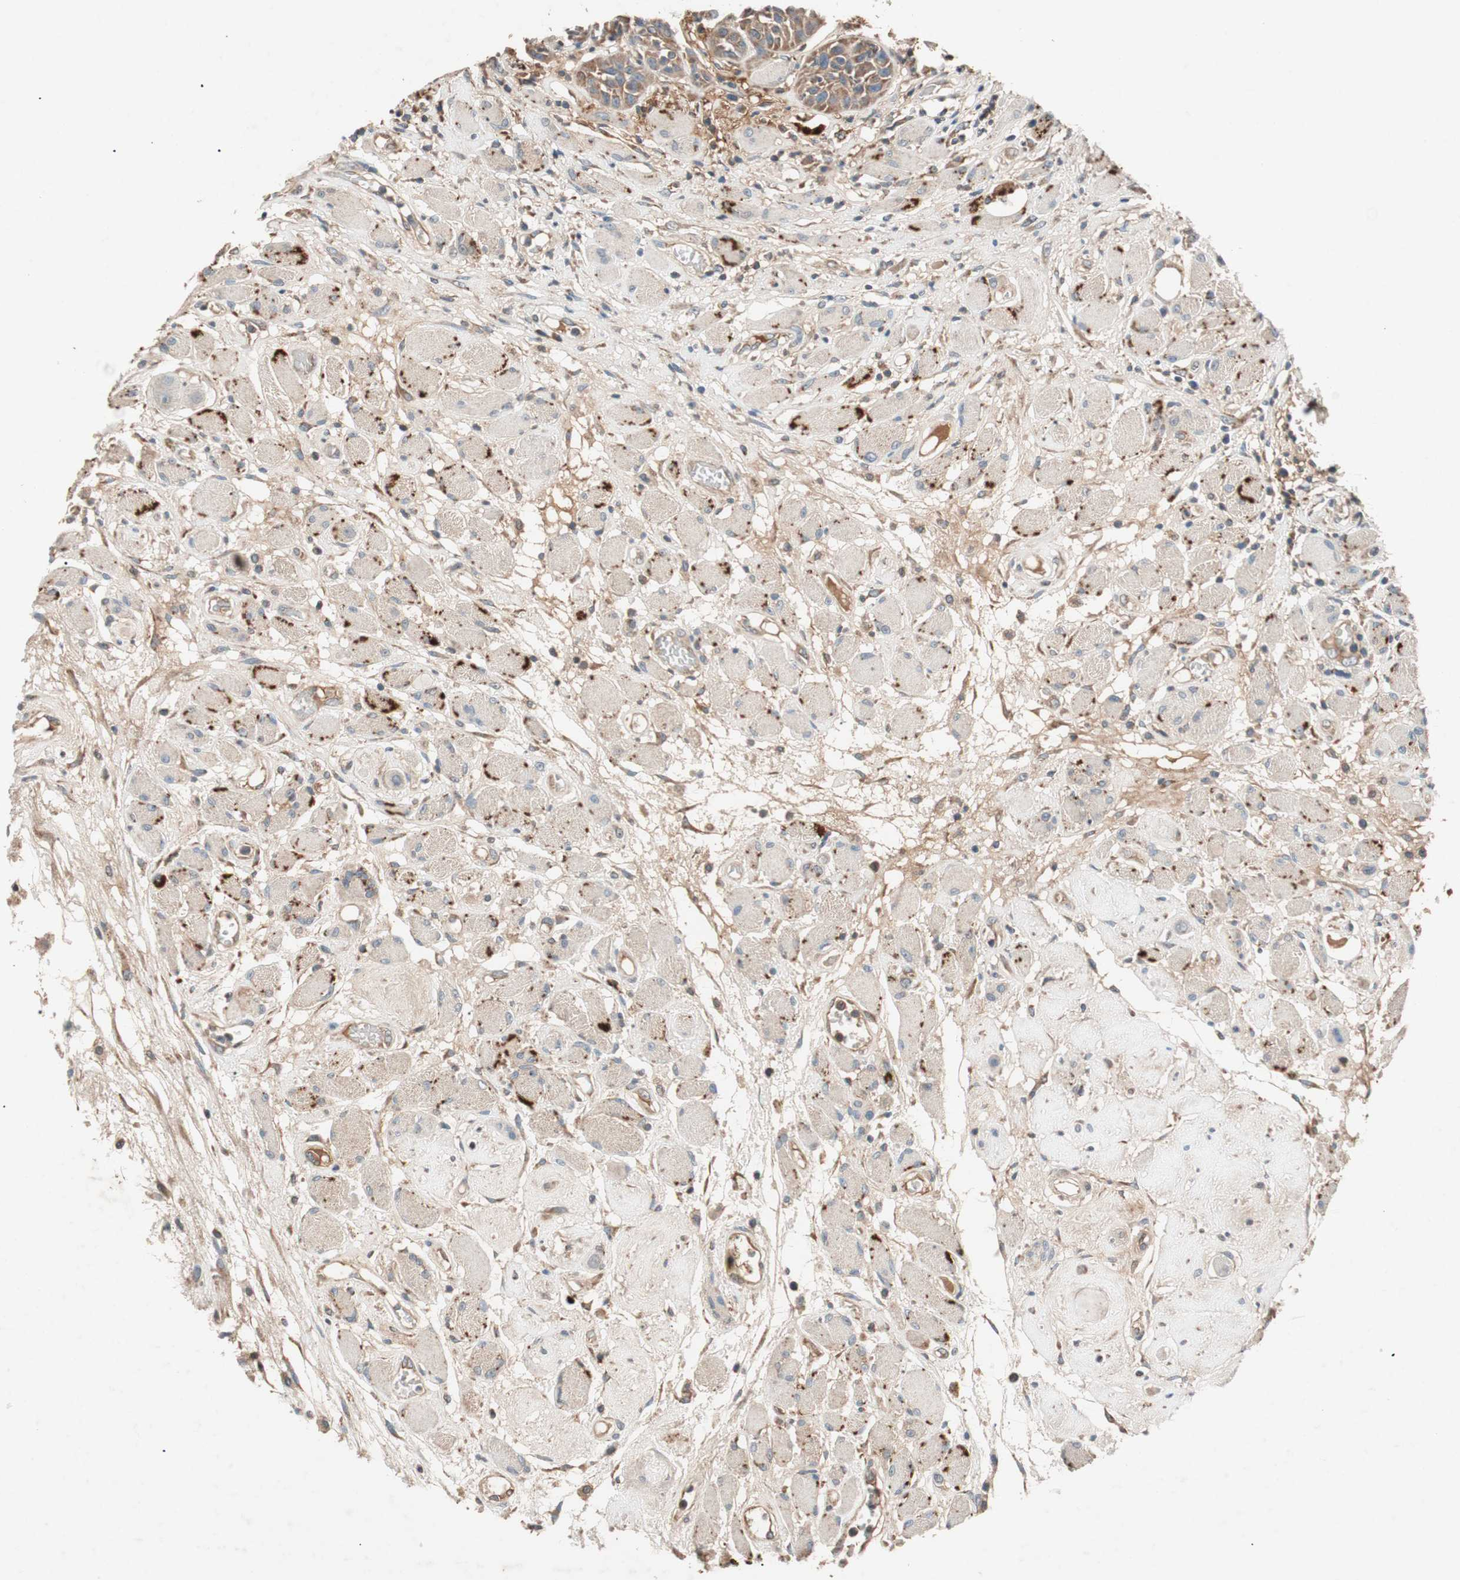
{"staining": {"intensity": "weak", "quantity": ">75%", "location": "cytoplasmic/membranous"}, "tissue": "head and neck cancer", "cell_type": "Tumor cells", "image_type": "cancer", "snomed": [{"axis": "morphology", "description": "Squamous cell carcinoma, NOS"}, {"axis": "topography", "description": "Head-Neck"}], "caption": "Head and neck cancer stained with a brown dye exhibits weak cytoplasmic/membranous positive expression in approximately >75% of tumor cells.", "gene": "HPN", "patient": {"sex": "male", "age": 62}}